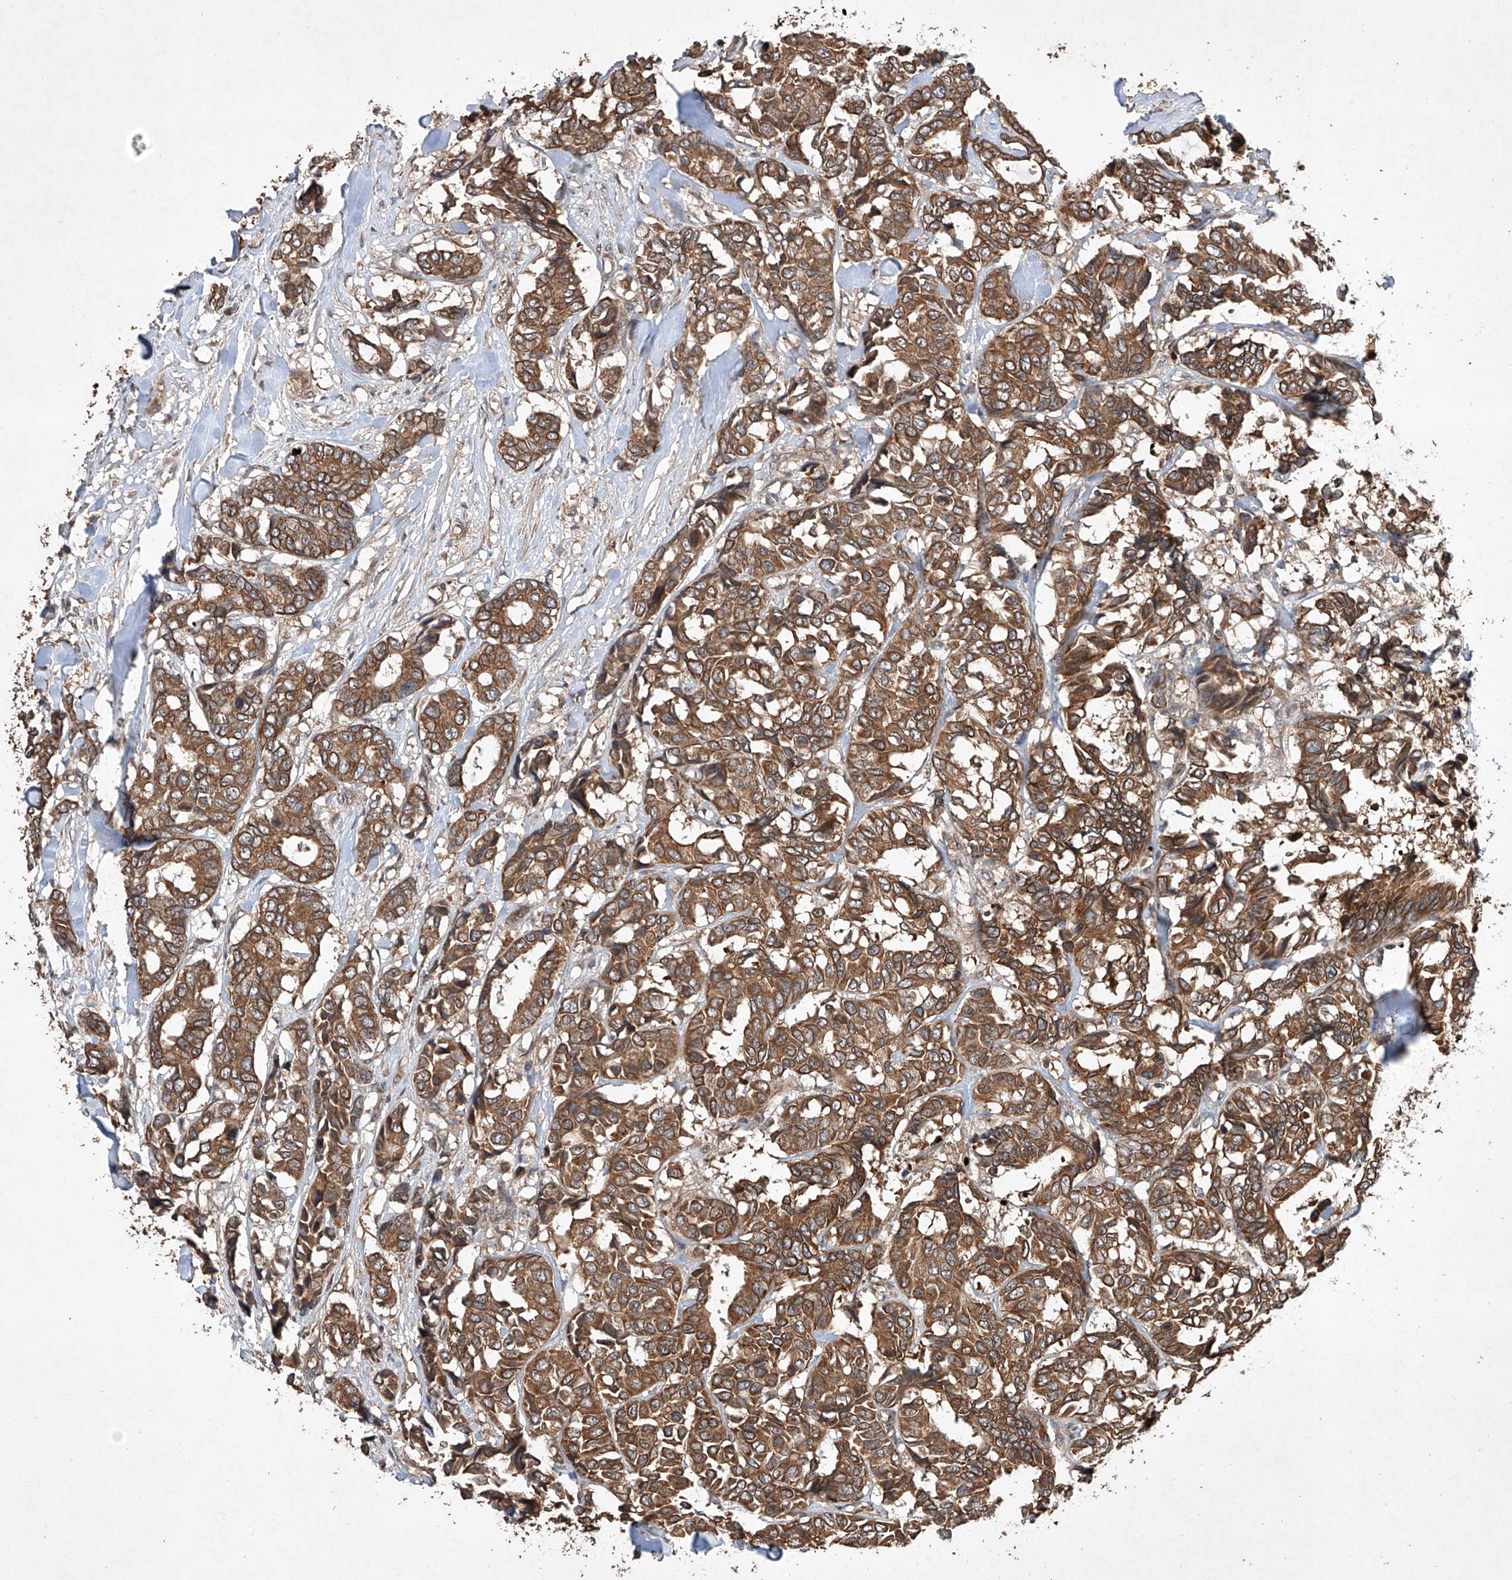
{"staining": {"intensity": "moderate", "quantity": ">75%", "location": "cytoplasmic/membranous"}, "tissue": "breast cancer", "cell_type": "Tumor cells", "image_type": "cancer", "snomed": [{"axis": "morphology", "description": "Duct carcinoma"}, {"axis": "topography", "description": "Breast"}], "caption": "This is an image of immunohistochemistry (IHC) staining of intraductal carcinoma (breast), which shows moderate positivity in the cytoplasmic/membranous of tumor cells.", "gene": "LURAP1", "patient": {"sex": "female", "age": 87}}